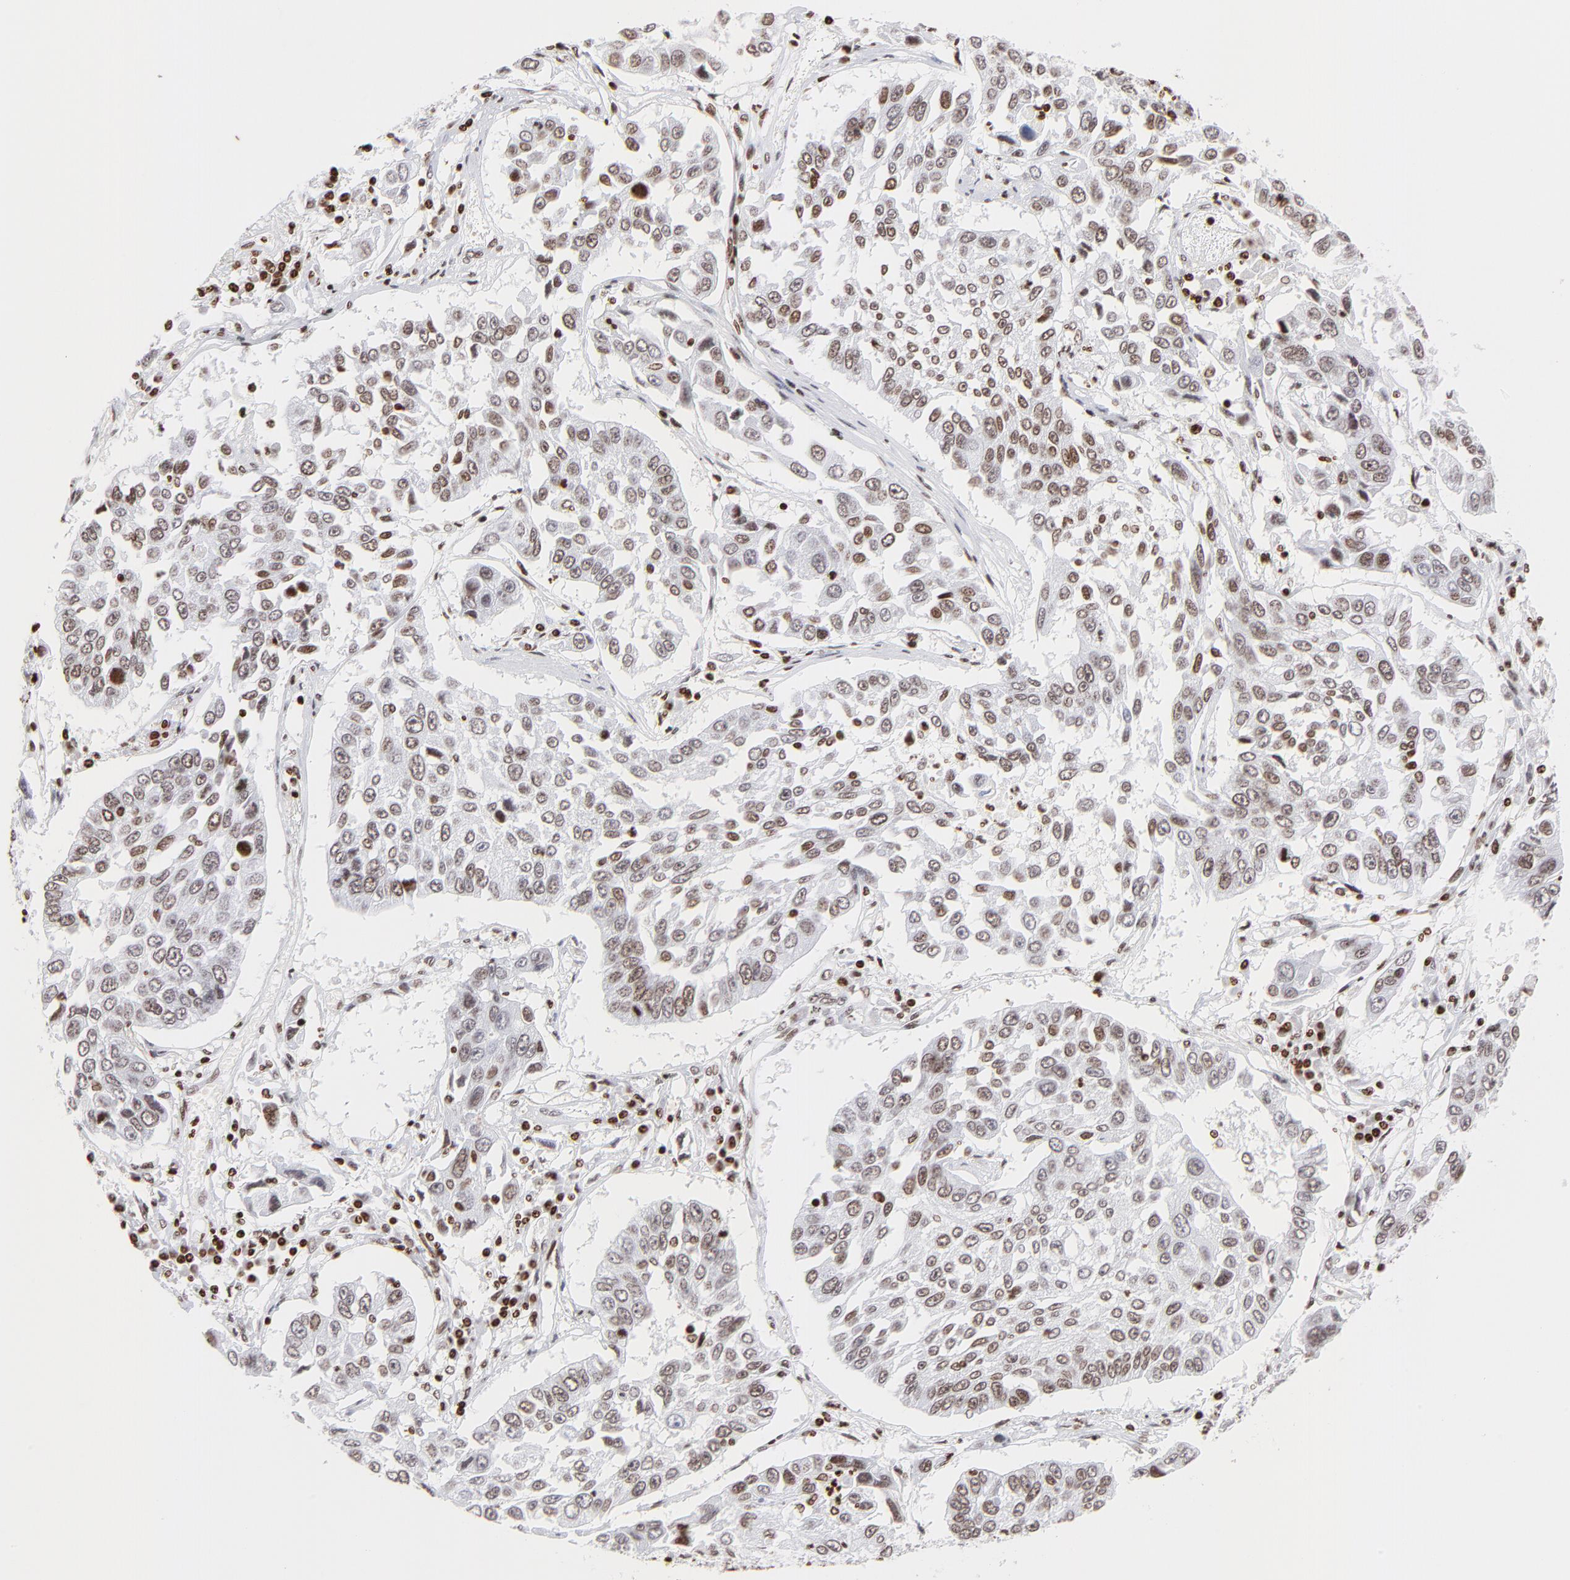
{"staining": {"intensity": "moderate", "quantity": ">75%", "location": "nuclear"}, "tissue": "lung cancer", "cell_type": "Tumor cells", "image_type": "cancer", "snomed": [{"axis": "morphology", "description": "Squamous cell carcinoma, NOS"}, {"axis": "topography", "description": "Lung"}], "caption": "Immunohistochemistry histopathology image of human squamous cell carcinoma (lung) stained for a protein (brown), which displays medium levels of moderate nuclear staining in about >75% of tumor cells.", "gene": "RTL4", "patient": {"sex": "male", "age": 71}}